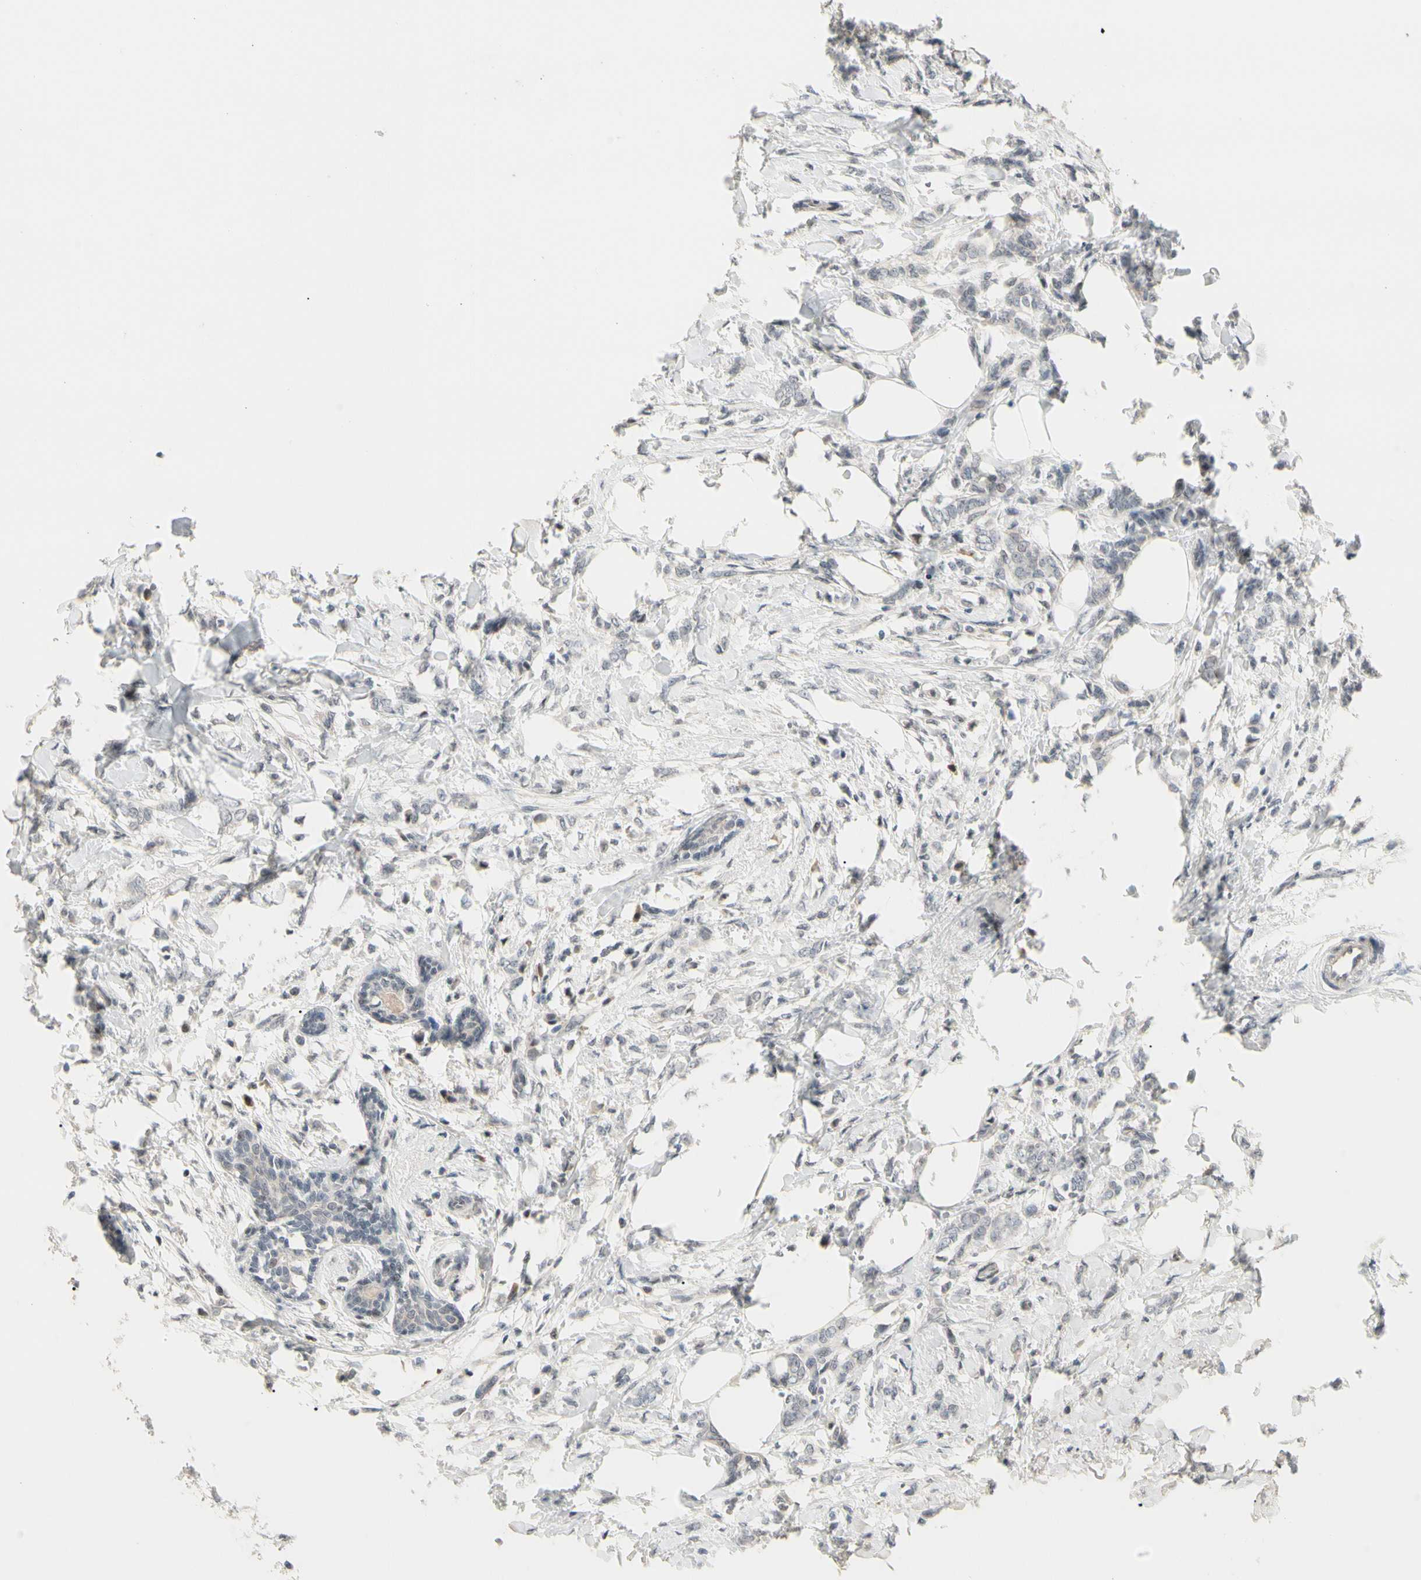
{"staining": {"intensity": "negative", "quantity": "none", "location": "none"}, "tissue": "breast cancer", "cell_type": "Tumor cells", "image_type": "cancer", "snomed": [{"axis": "morphology", "description": "Lobular carcinoma, in situ"}, {"axis": "morphology", "description": "Lobular carcinoma"}, {"axis": "topography", "description": "Breast"}], "caption": "DAB (3,3'-diaminobenzidine) immunohistochemical staining of human breast lobular carcinoma demonstrates no significant staining in tumor cells. (Brightfield microscopy of DAB (3,3'-diaminobenzidine) immunohistochemistry at high magnification).", "gene": "GREM1", "patient": {"sex": "female", "age": 41}}